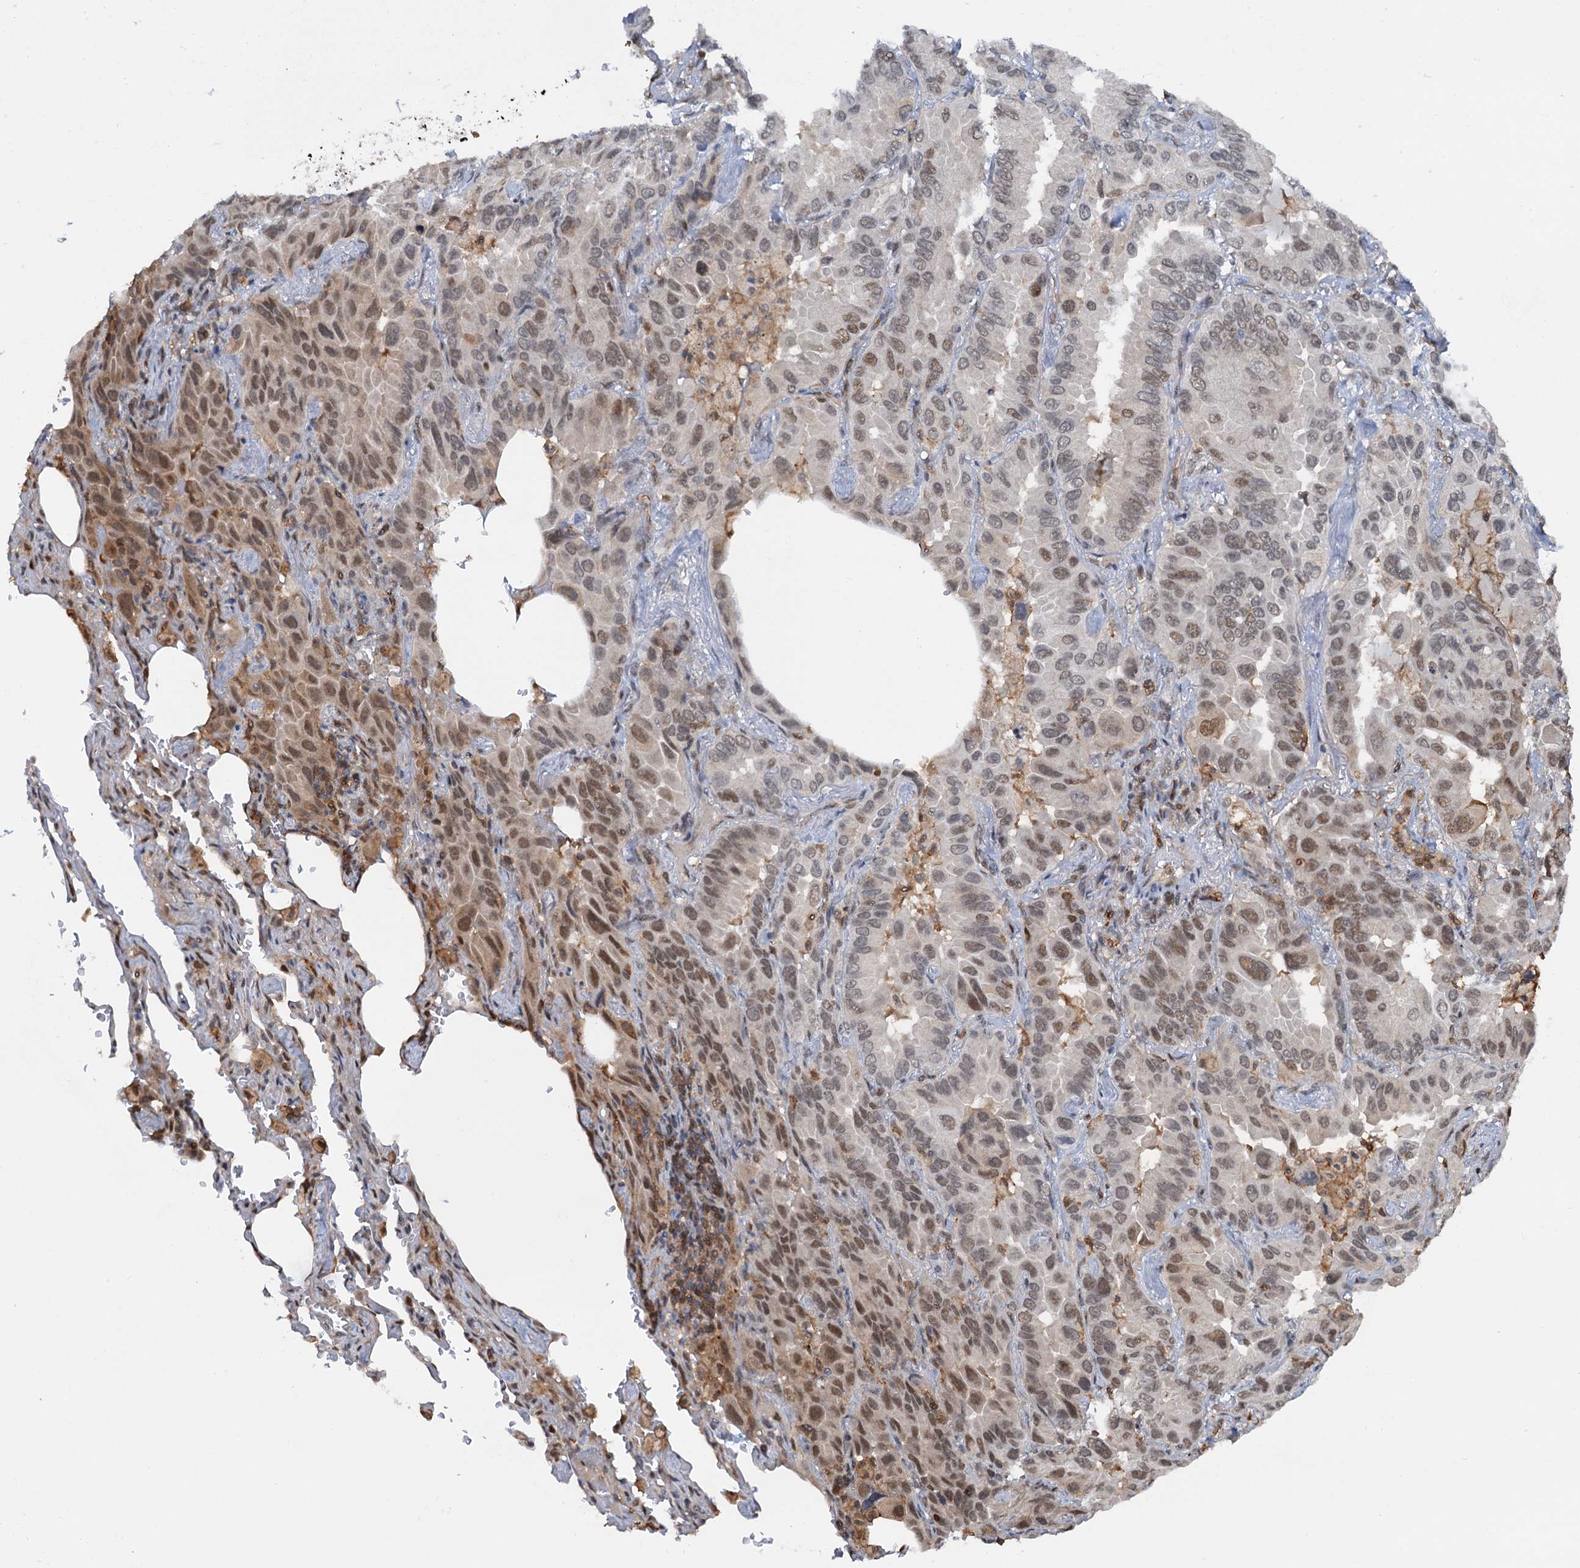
{"staining": {"intensity": "moderate", "quantity": "25%-75%", "location": "nuclear"}, "tissue": "lung cancer", "cell_type": "Tumor cells", "image_type": "cancer", "snomed": [{"axis": "morphology", "description": "Adenocarcinoma, NOS"}, {"axis": "topography", "description": "Lung"}], "caption": "Tumor cells reveal moderate nuclear staining in about 25%-75% of cells in lung cancer (adenocarcinoma).", "gene": "ZNF609", "patient": {"sex": "male", "age": 64}}